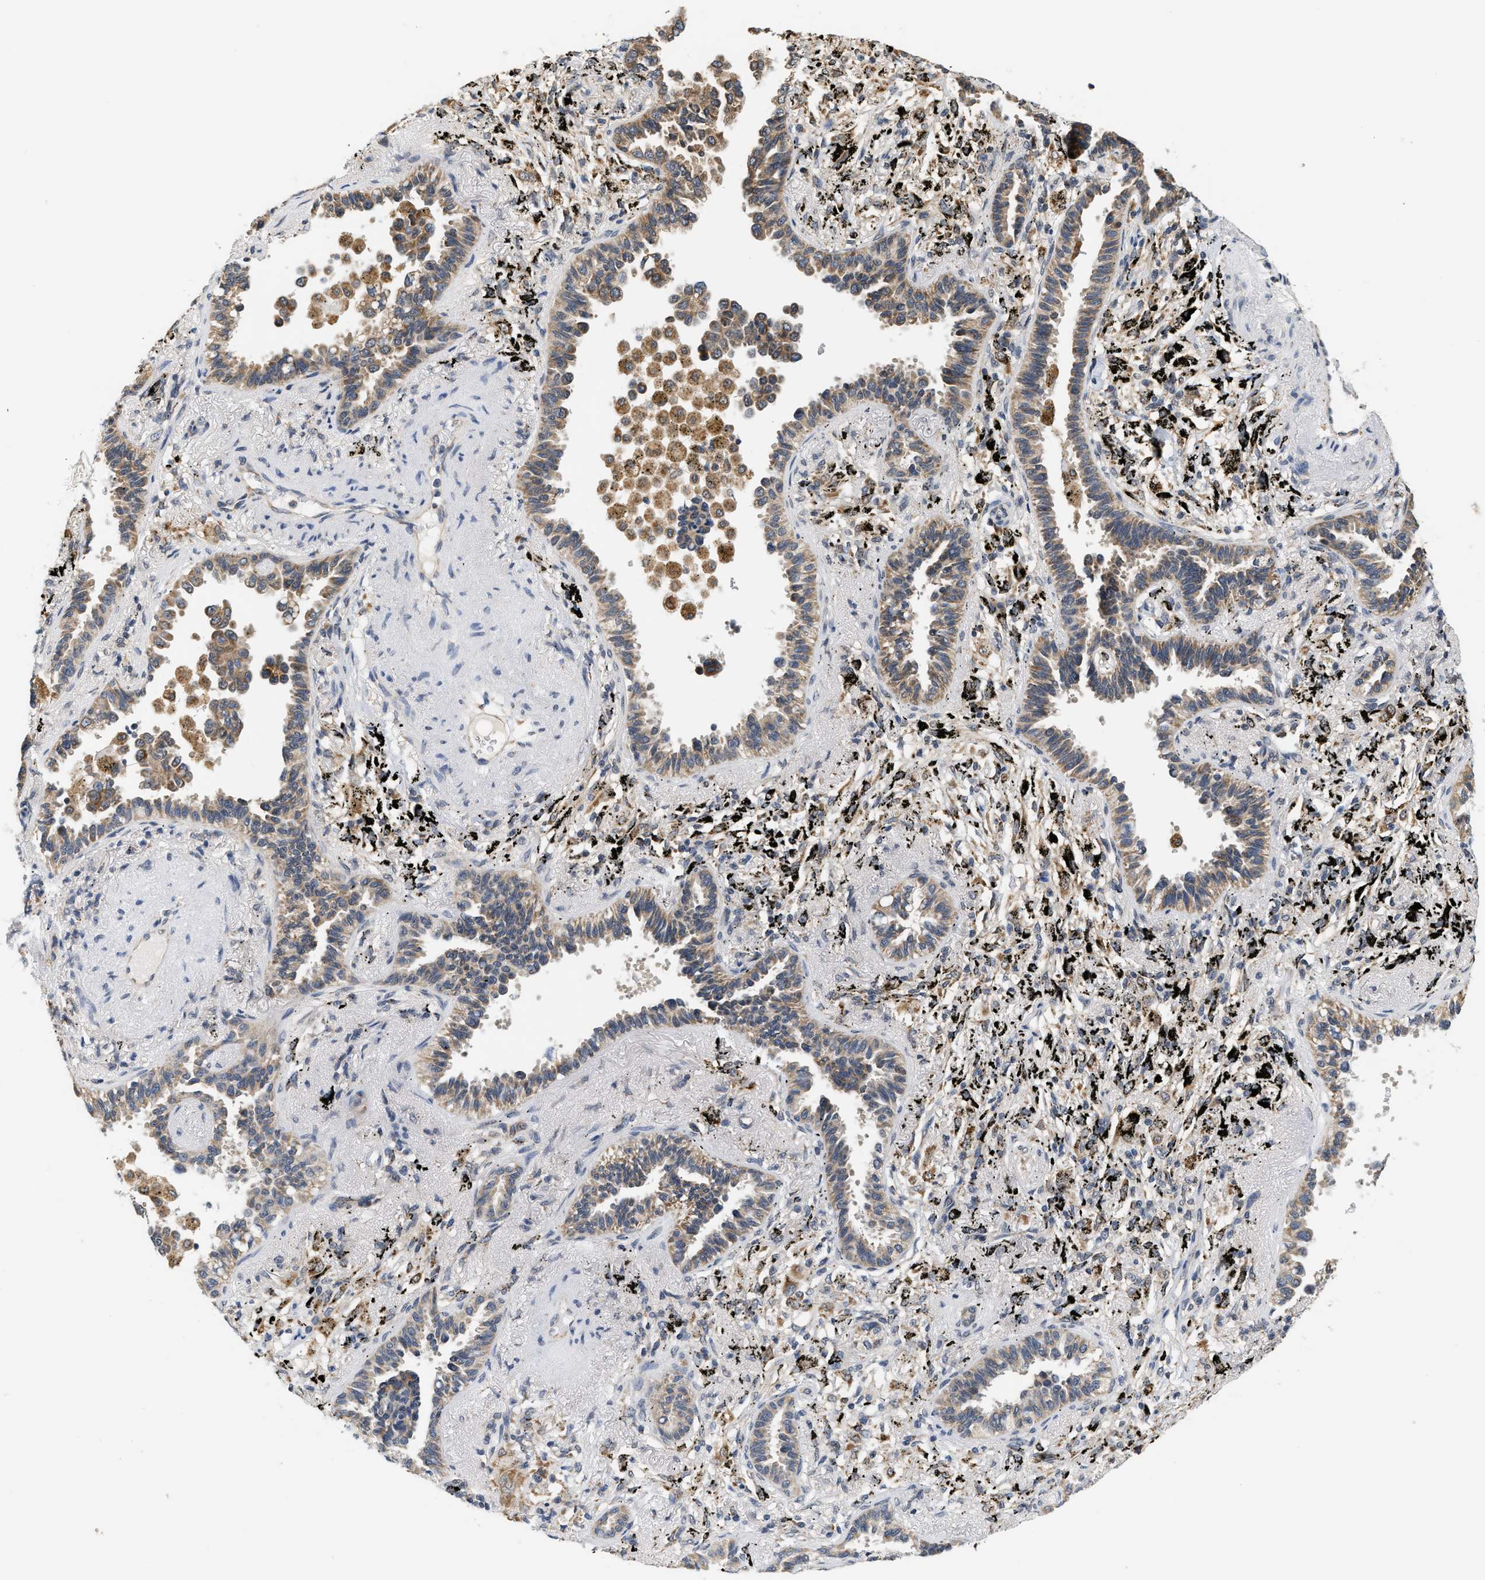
{"staining": {"intensity": "moderate", "quantity": ">75%", "location": "cytoplasmic/membranous"}, "tissue": "lung cancer", "cell_type": "Tumor cells", "image_type": "cancer", "snomed": [{"axis": "morphology", "description": "Adenocarcinoma, NOS"}, {"axis": "topography", "description": "Lung"}], "caption": "An image of human lung adenocarcinoma stained for a protein displays moderate cytoplasmic/membranous brown staining in tumor cells. (IHC, brightfield microscopy, high magnification).", "gene": "GIGYF1", "patient": {"sex": "male", "age": 59}}